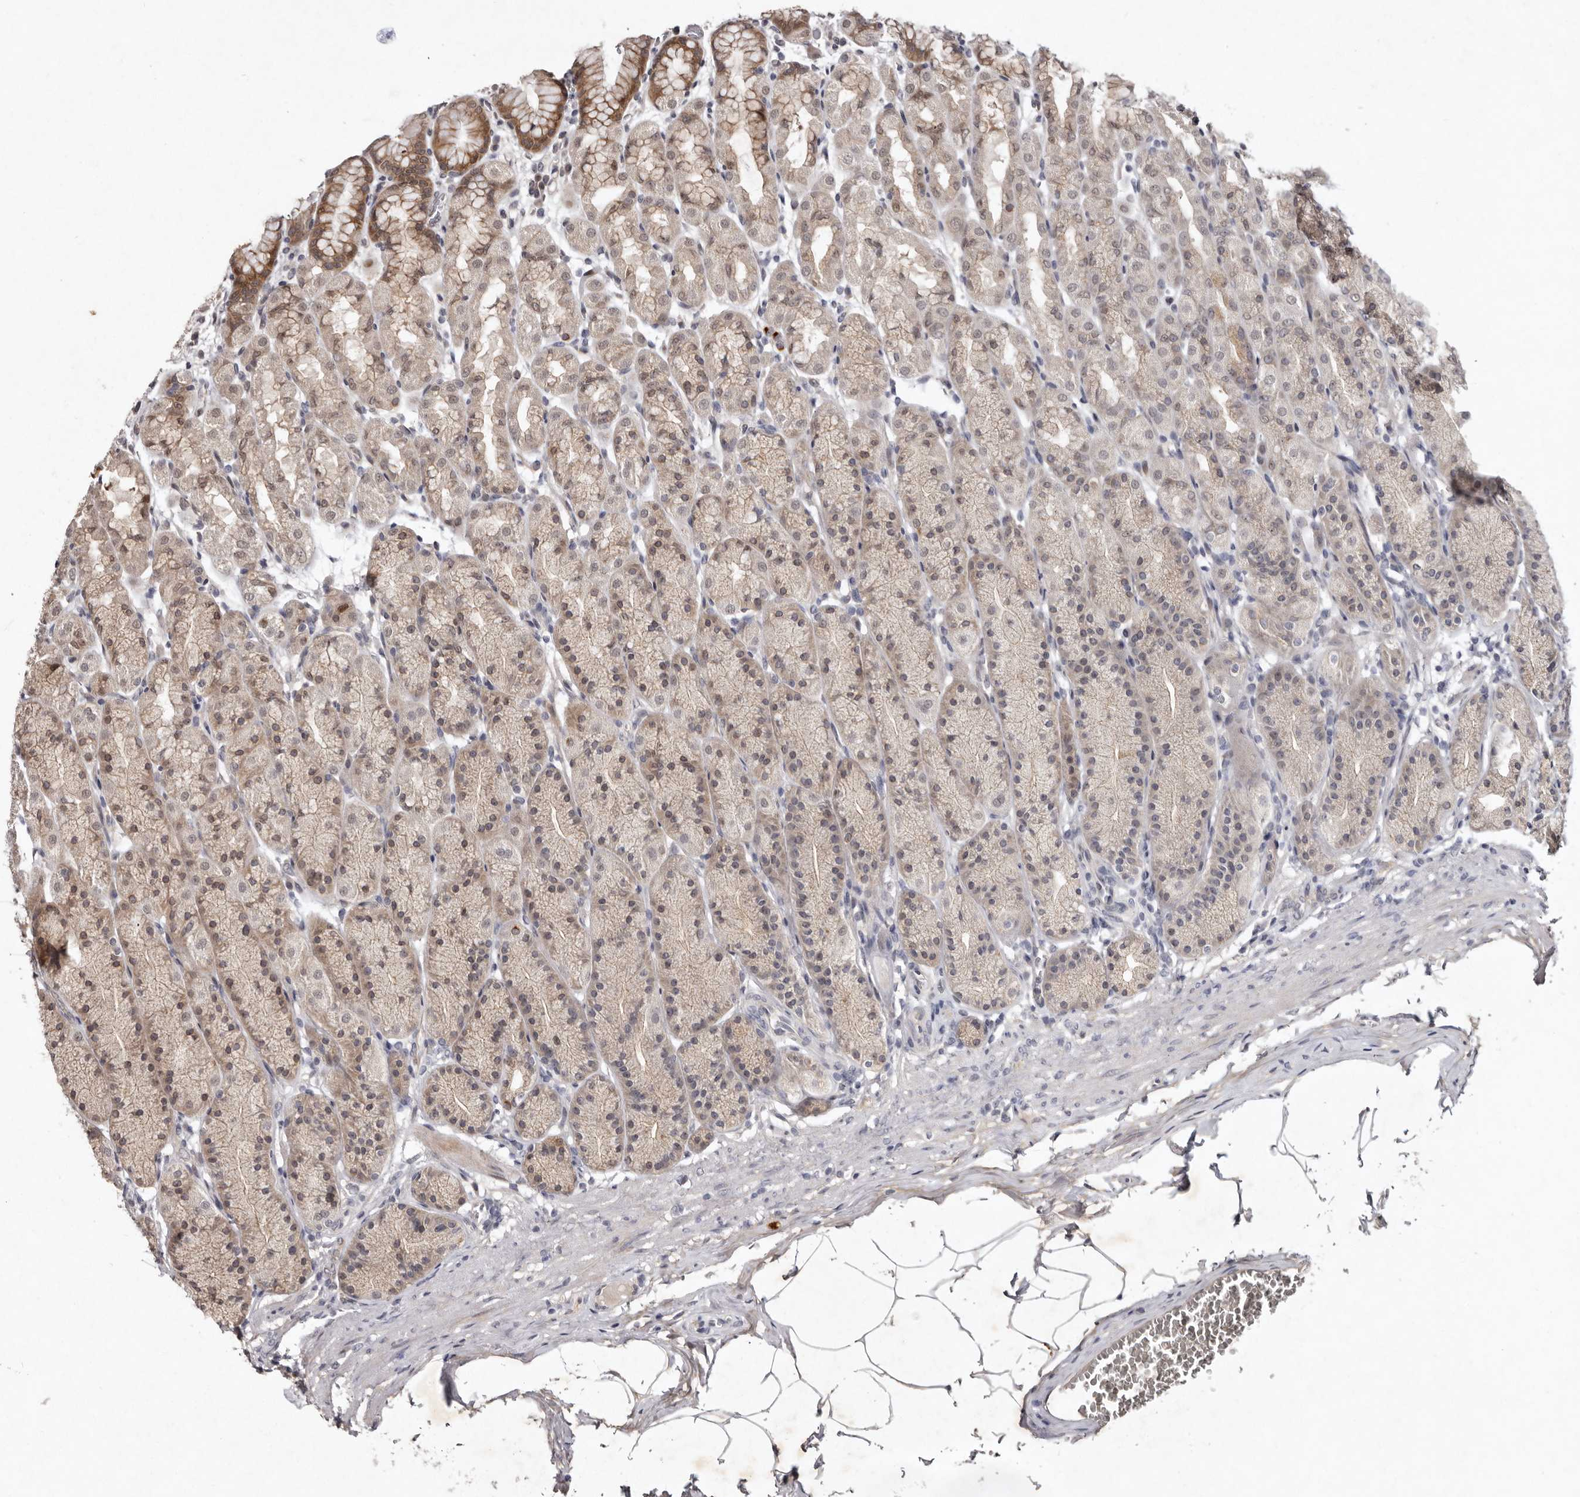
{"staining": {"intensity": "moderate", "quantity": "25%-75%", "location": "cytoplasmic/membranous,nuclear"}, "tissue": "stomach", "cell_type": "Glandular cells", "image_type": "normal", "snomed": [{"axis": "morphology", "description": "Normal tissue, NOS"}, {"axis": "topography", "description": "Stomach"}], "caption": "Brown immunohistochemical staining in benign human stomach exhibits moderate cytoplasmic/membranous,nuclear expression in about 25%-75% of glandular cells.", "gene": "ABL1", "patient": {"sex": "male", "age": 42}}